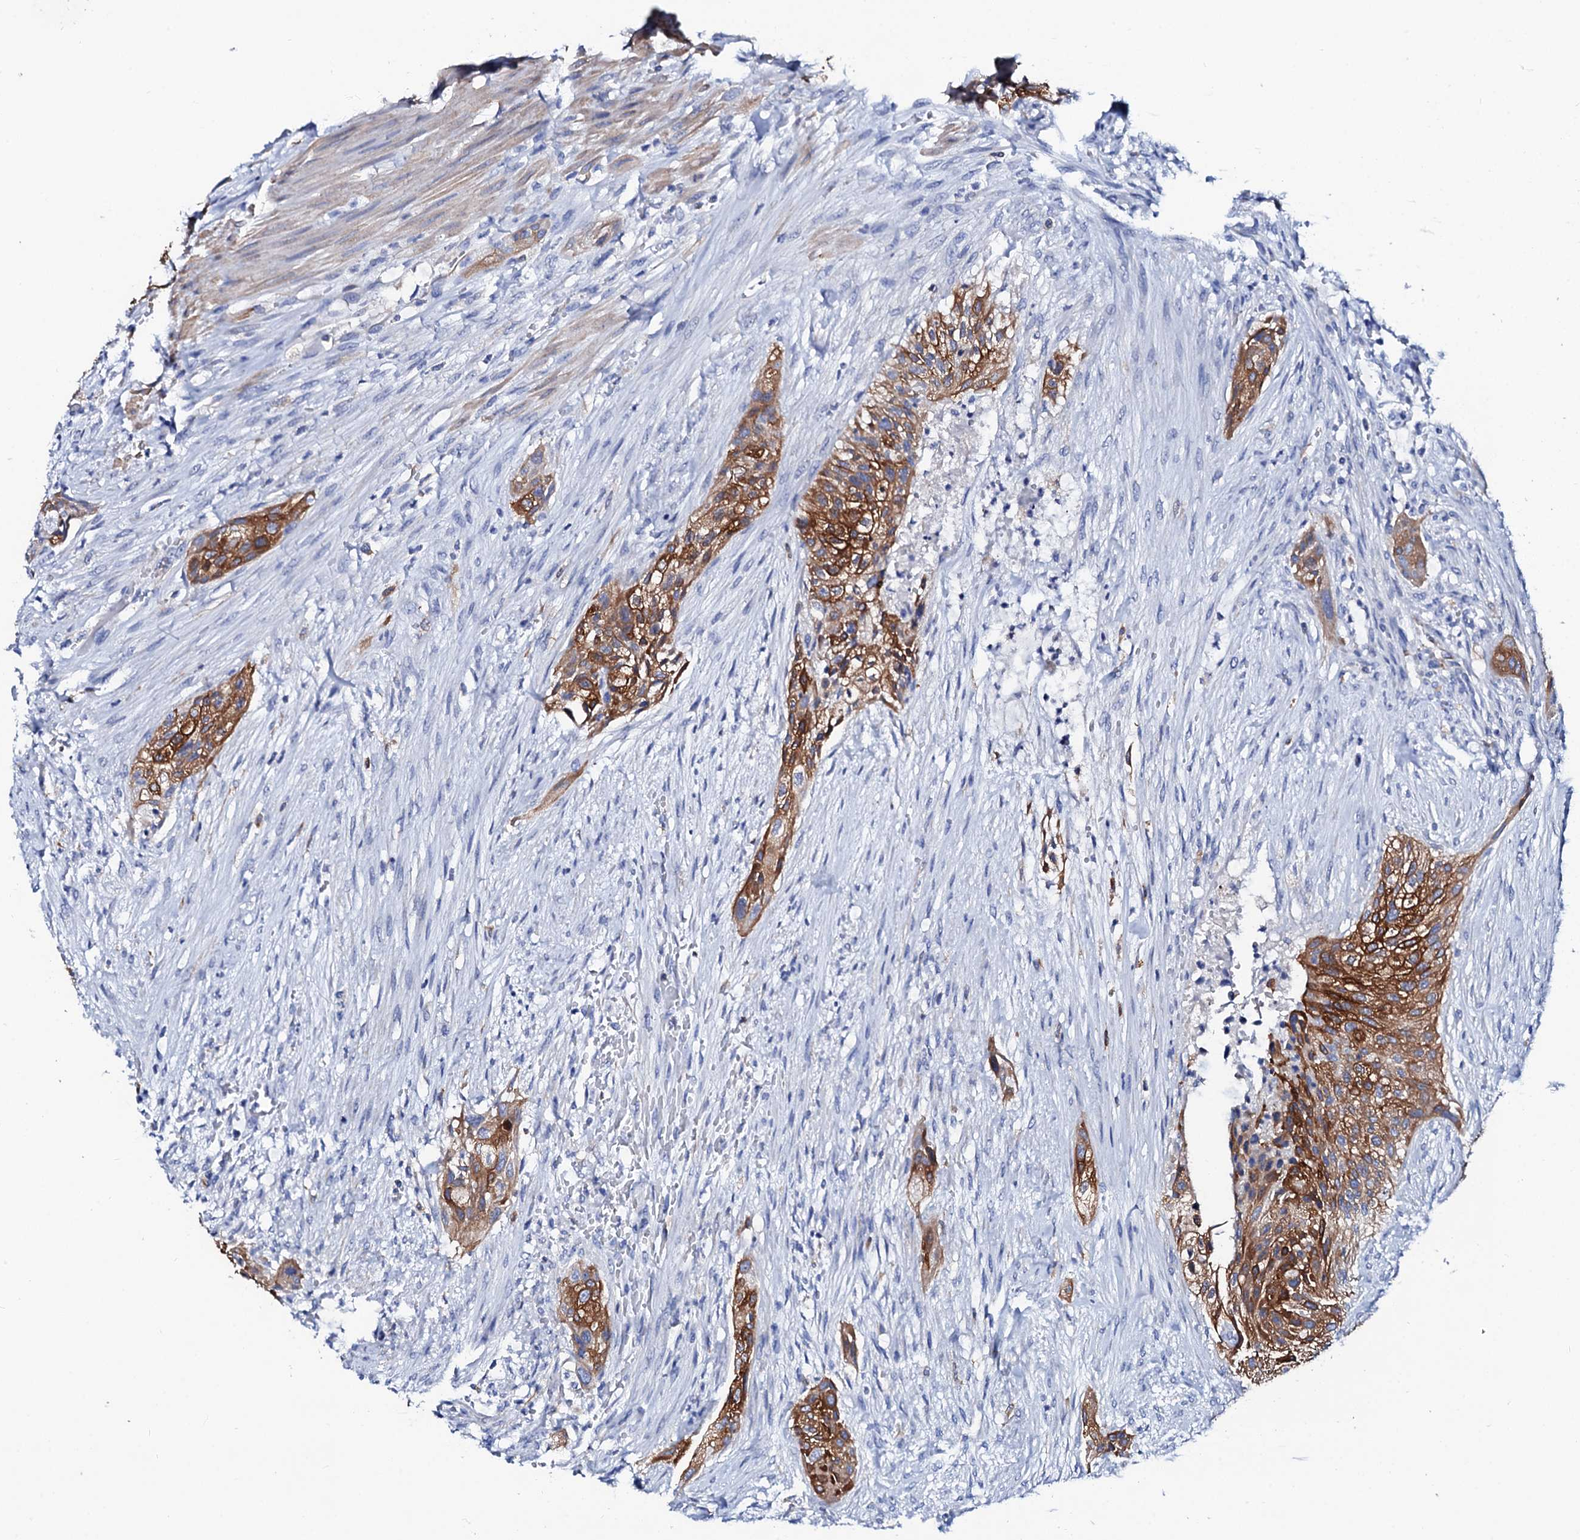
{"staining": {"intensity": "moderate", "quantity": ">75%", "location": "cytoplasmic/membranous"}, "tissue": "urothelial cancer", "cell_type": "Tumor cells", "image_type": "cancer", "snomed": [{"axis": "morphology", "description": "Urothelial carcinoma, High grade"}, {"axis": "topography", "description": "Urinary bladder"}], "caption": "An immunohistochemistry (IHC) image of neoplastic tissue is shown. Protein staining in brown highlights moderate cytoplasmic/membranous positivity in urothelial cancer within tumor cells.", "gene": "GLB1L3", "patient": {"sex": "male", "age": 35}}